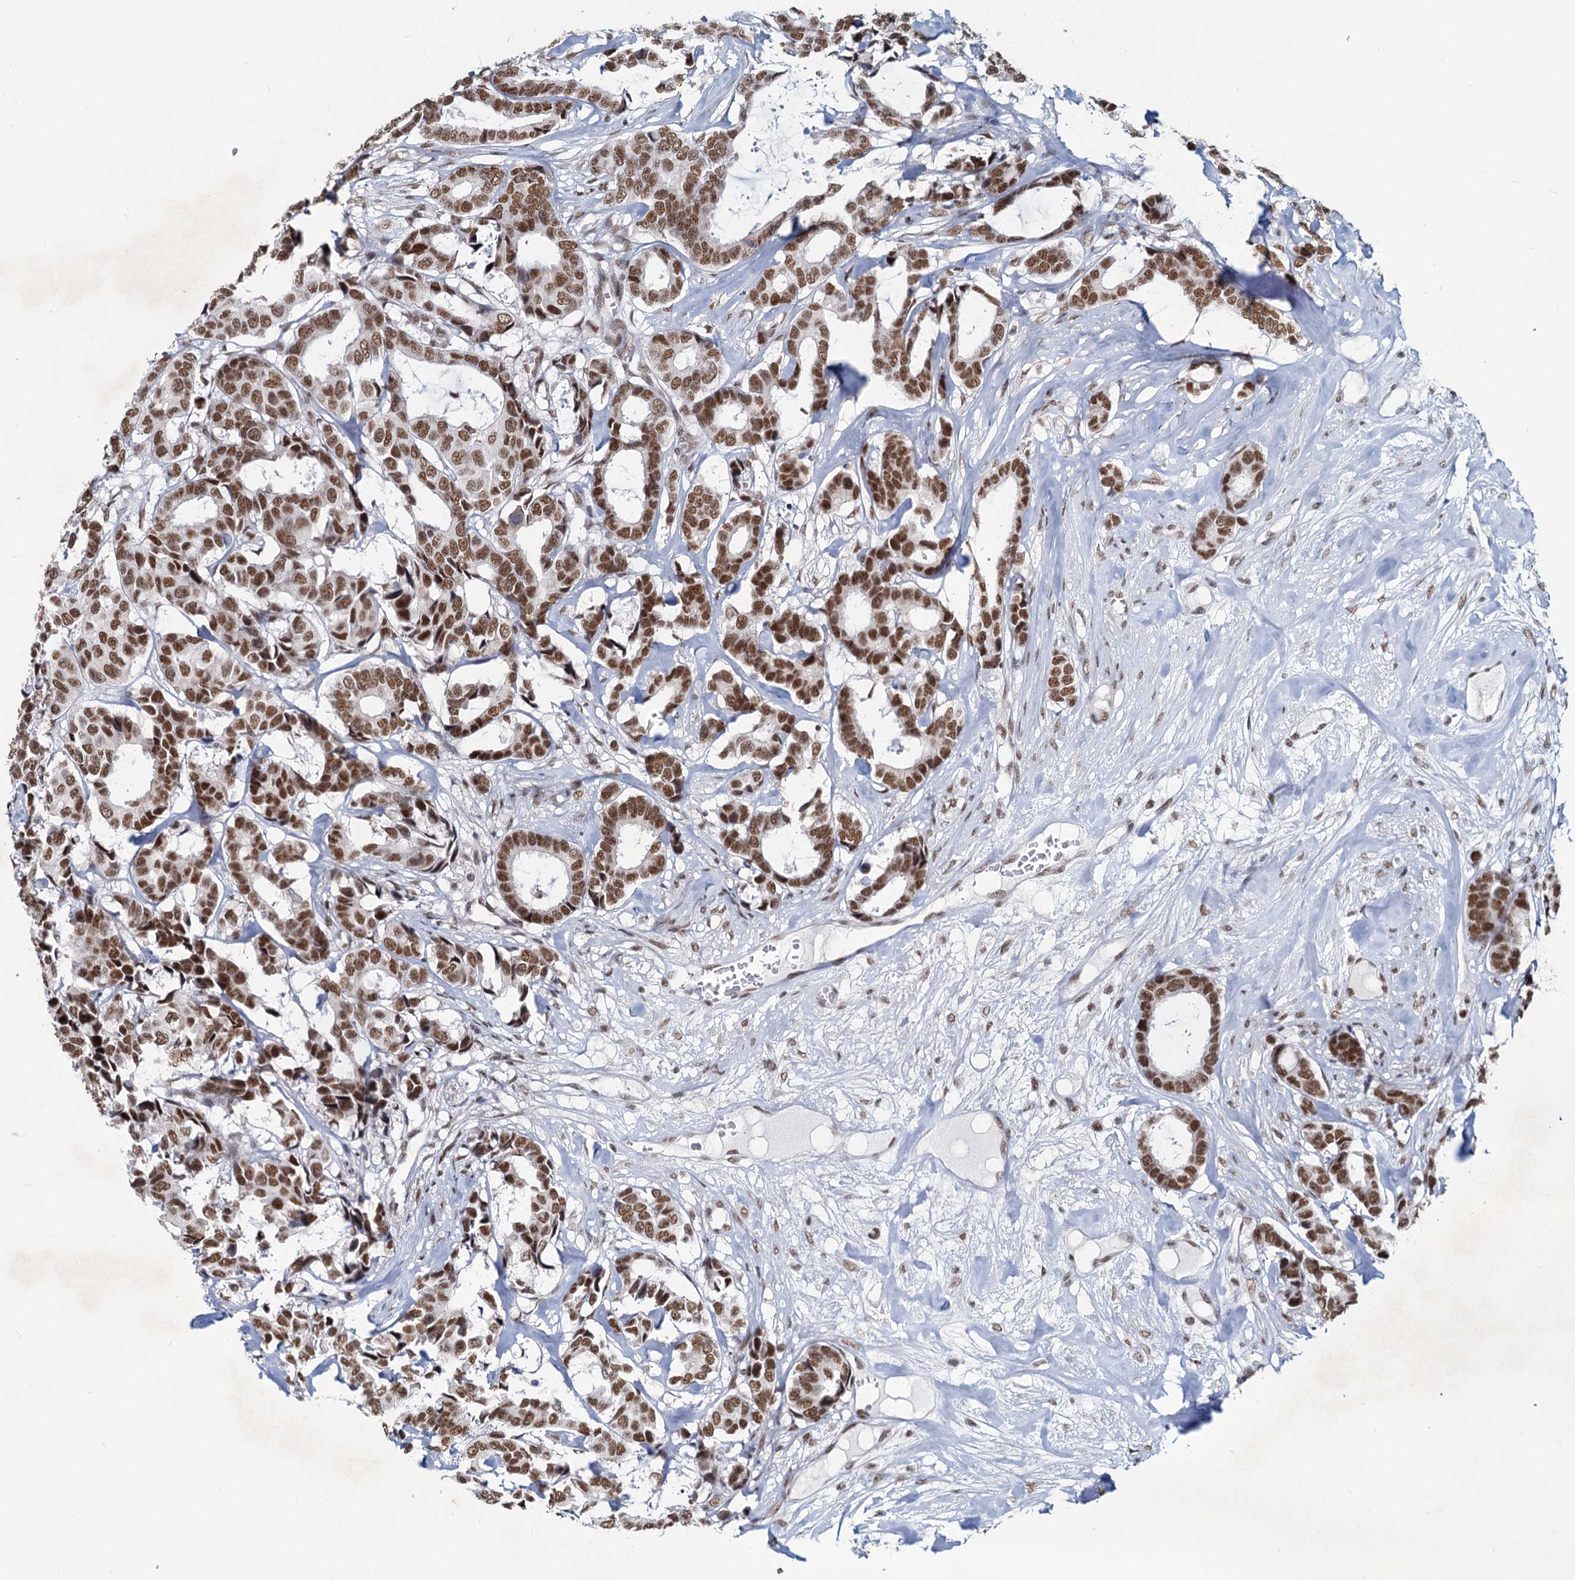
{"staining": {"intensity": "moderate", "quantity": ">75%", "location": "nuclear"}, "tissue": "breast cancer", "cell_type": "Tumor cells", "image_type": "cancer", "snomed": [{"axis": "morphology", "description": "Duct carcinoma"}, {"axis": "topography", "description": "Breast"}], "caption": "IHC (DAB (3,3'-diaminobenzidine)) staining of breast cancer displays moderate nuclear protein positivity in about >75% of tumor cells.", "gene": "METTL14", "patient": {"sex": "female", "age": 87}}